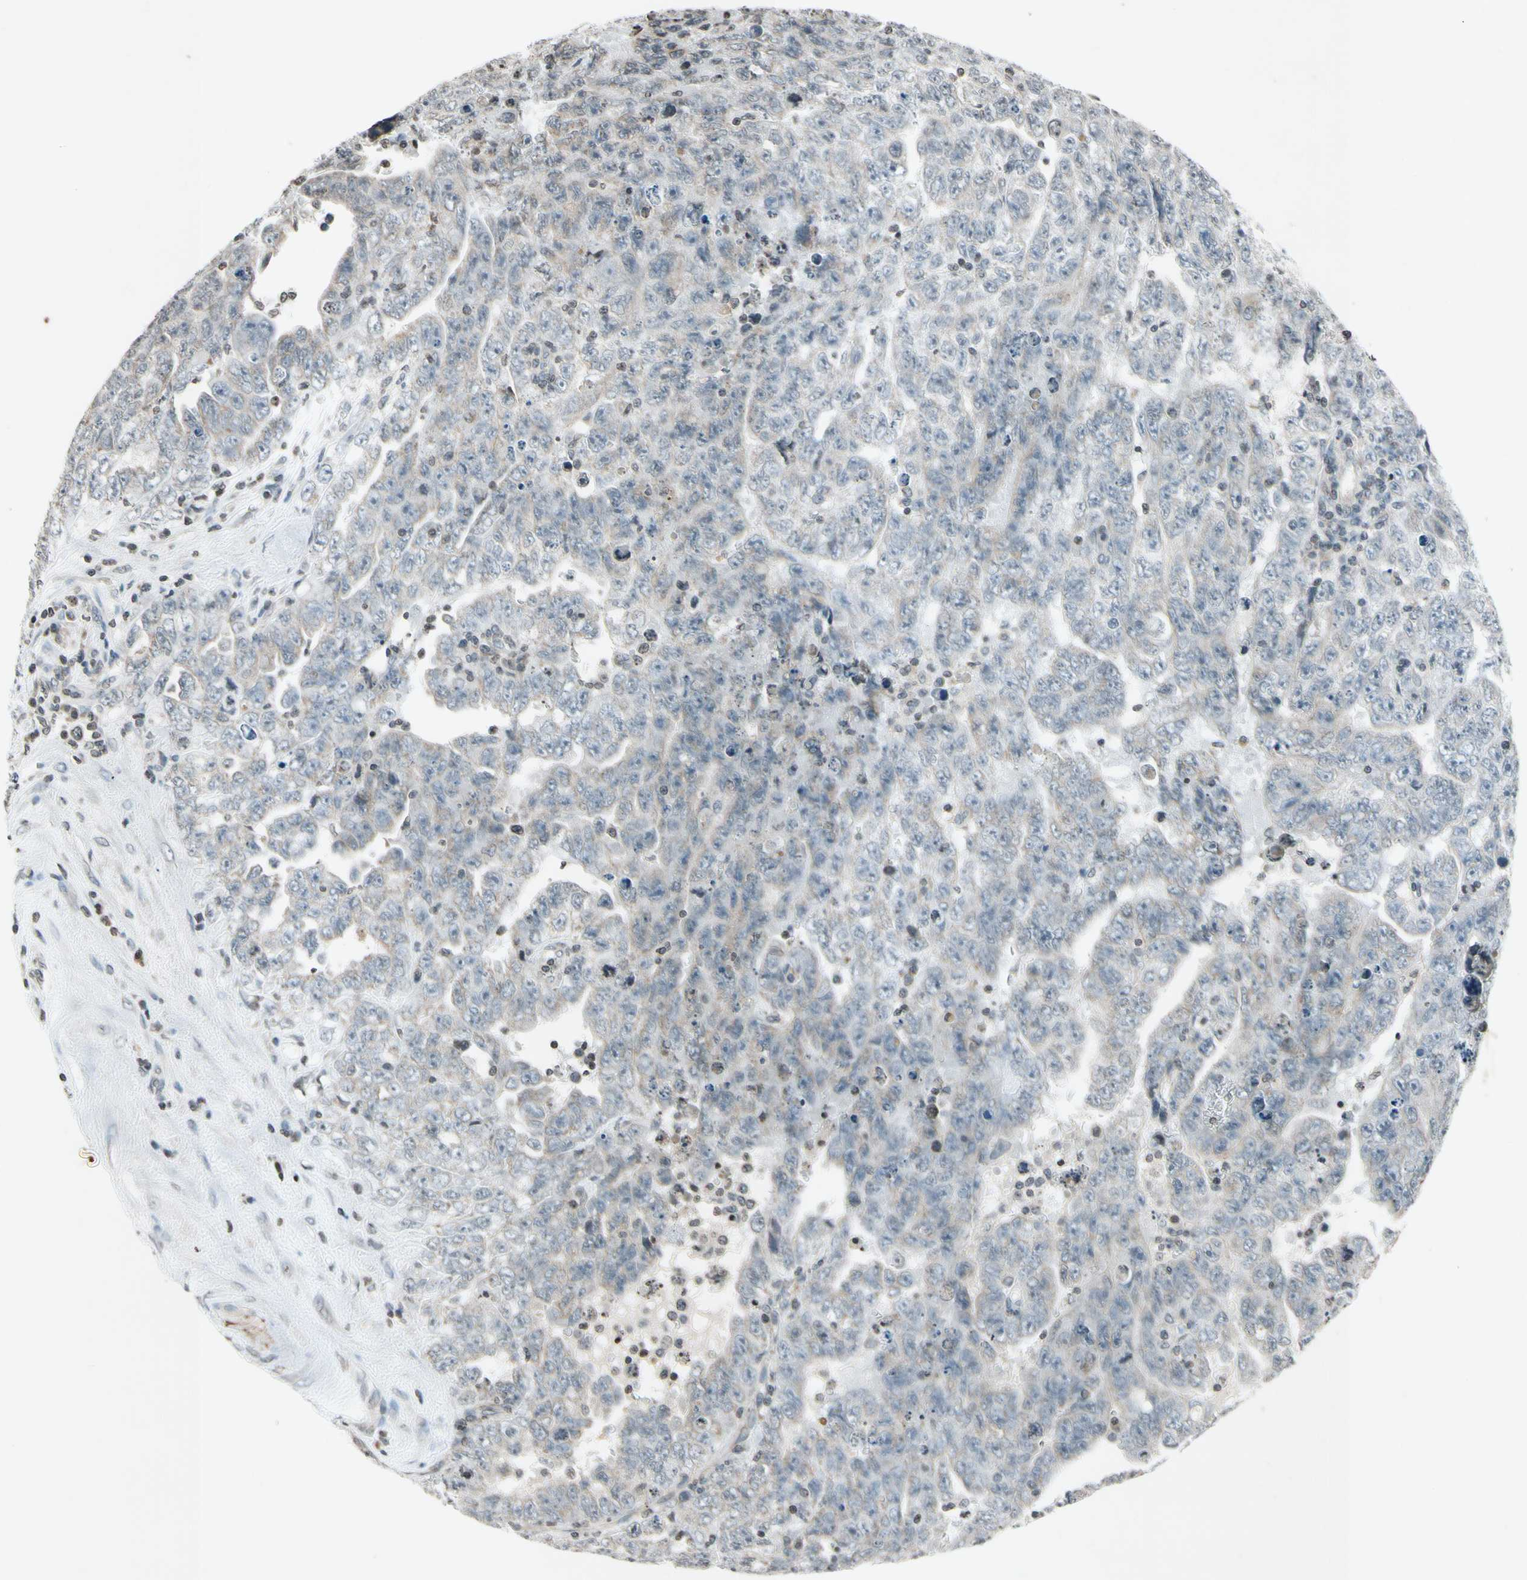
{"staining": {"intensity": "weak", "quantity": "25%-75%", "location": "cytoplasmic/membranous"}, "tissue": "testis cancer", "cell_type": "Tumor cells", "image_type": "cancer", "snomed": [{"axis": "morphology", "description": "Carcinoma, Embryonal, NOS"}, {"axis": "topography", "description": "Testis"}], "caption": "Protein expression analysis of human testis embryonal carcinoma reveals weak cytoplasmic/membranous expression in approximately 25%-75% of tumor cells. (DAB (3,3'-diaminobenzidine) IHC, brown staining for protein, blue staining for nuclei).", "gene": "CLDN11", "patient": {"sex": "male", "age": 28}}